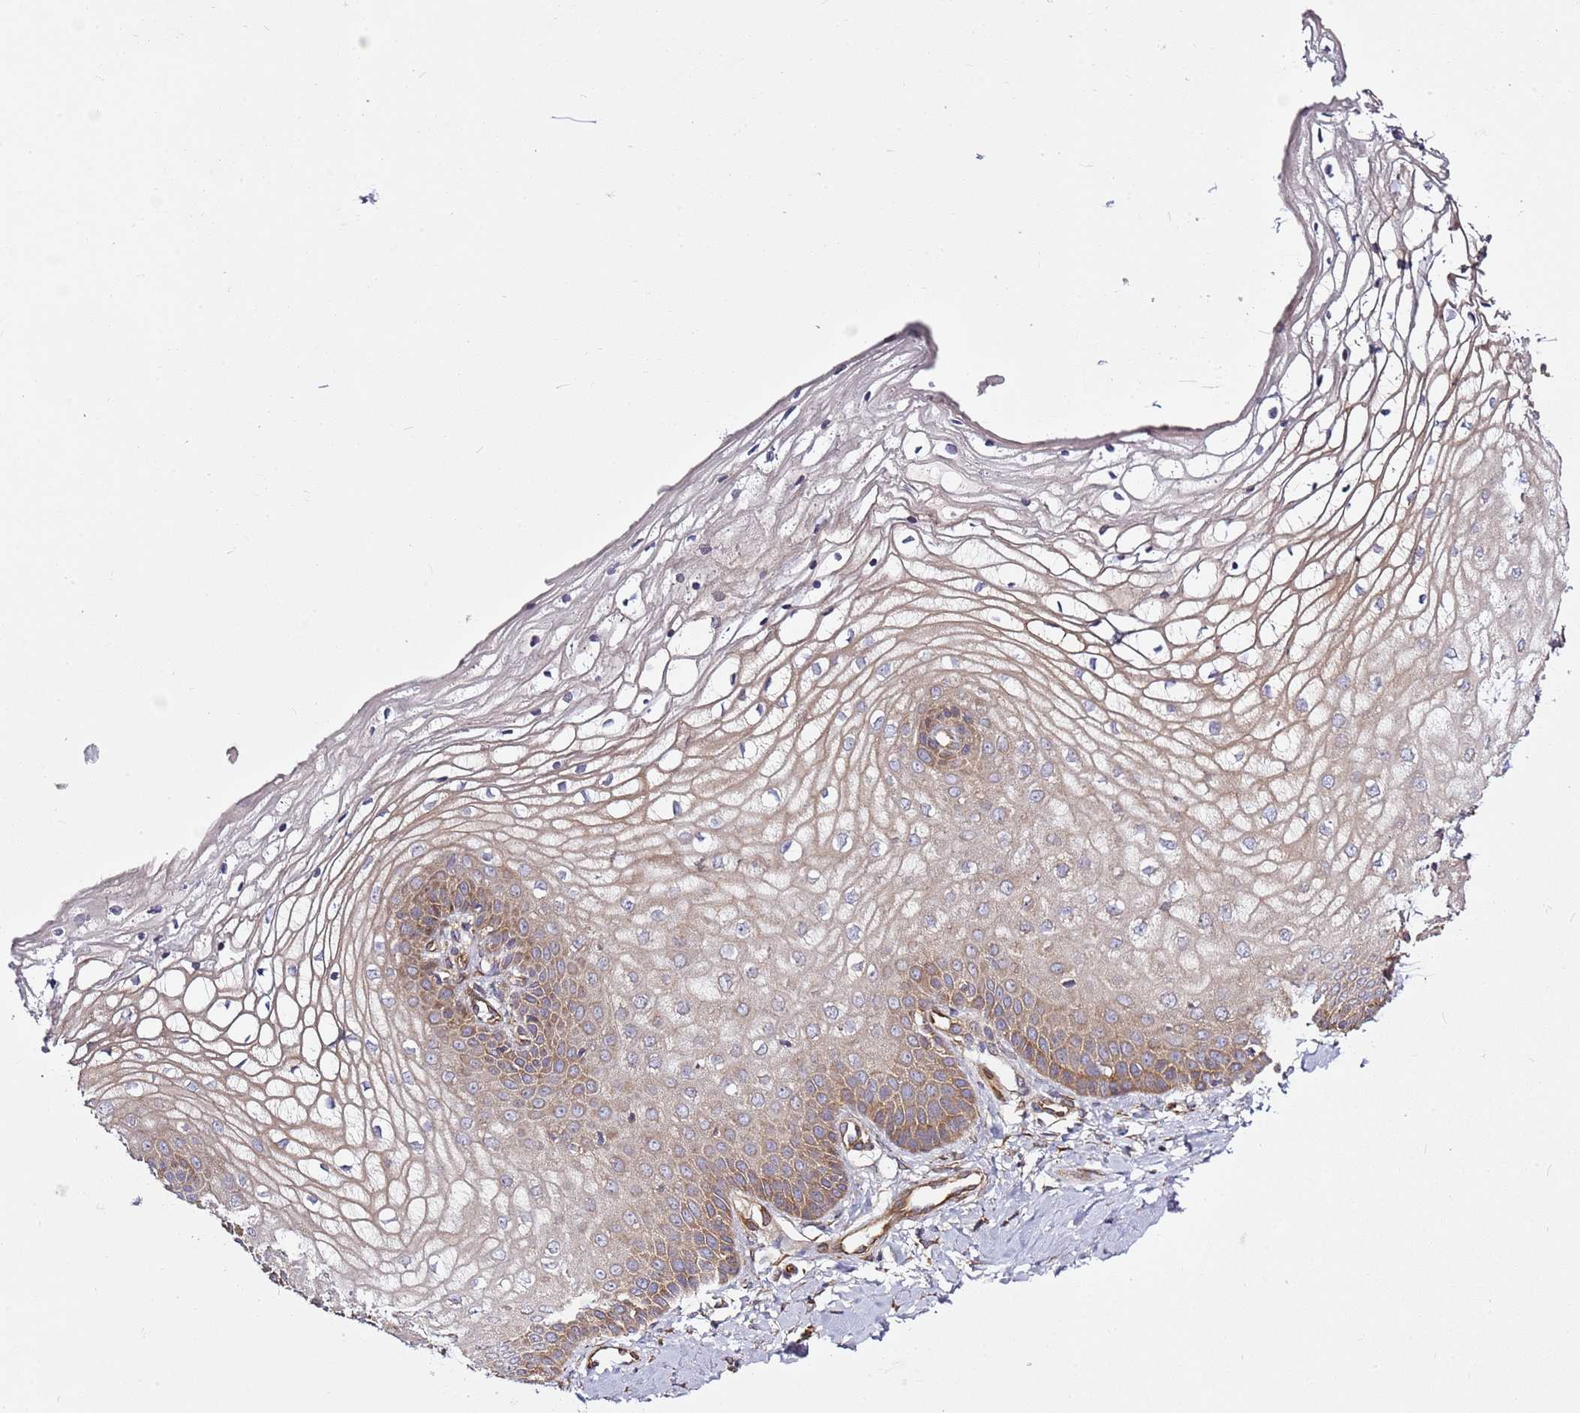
{"staining": {"intensity": "moderate", "quantity": "25%-75%", "location": "cytoplasmic/membranous"}, "tissue": "vagina", "cell_type": "Squamous epithelial cells", "image_type": "normal", "snomed": [{"axis": "morphology", "description": "Normal tissue, NOS"}, {"axis": "topography", "description": "Vagina"}], "caption": "Normal vagina was stained to show a protein in brown. There is medium levels of moderate cytoplasmic/membranous staining in about 25%-75% of squamous epithelial cells.", "gene": "GNL1", "patient": {"sex": "female", "age": 68}}